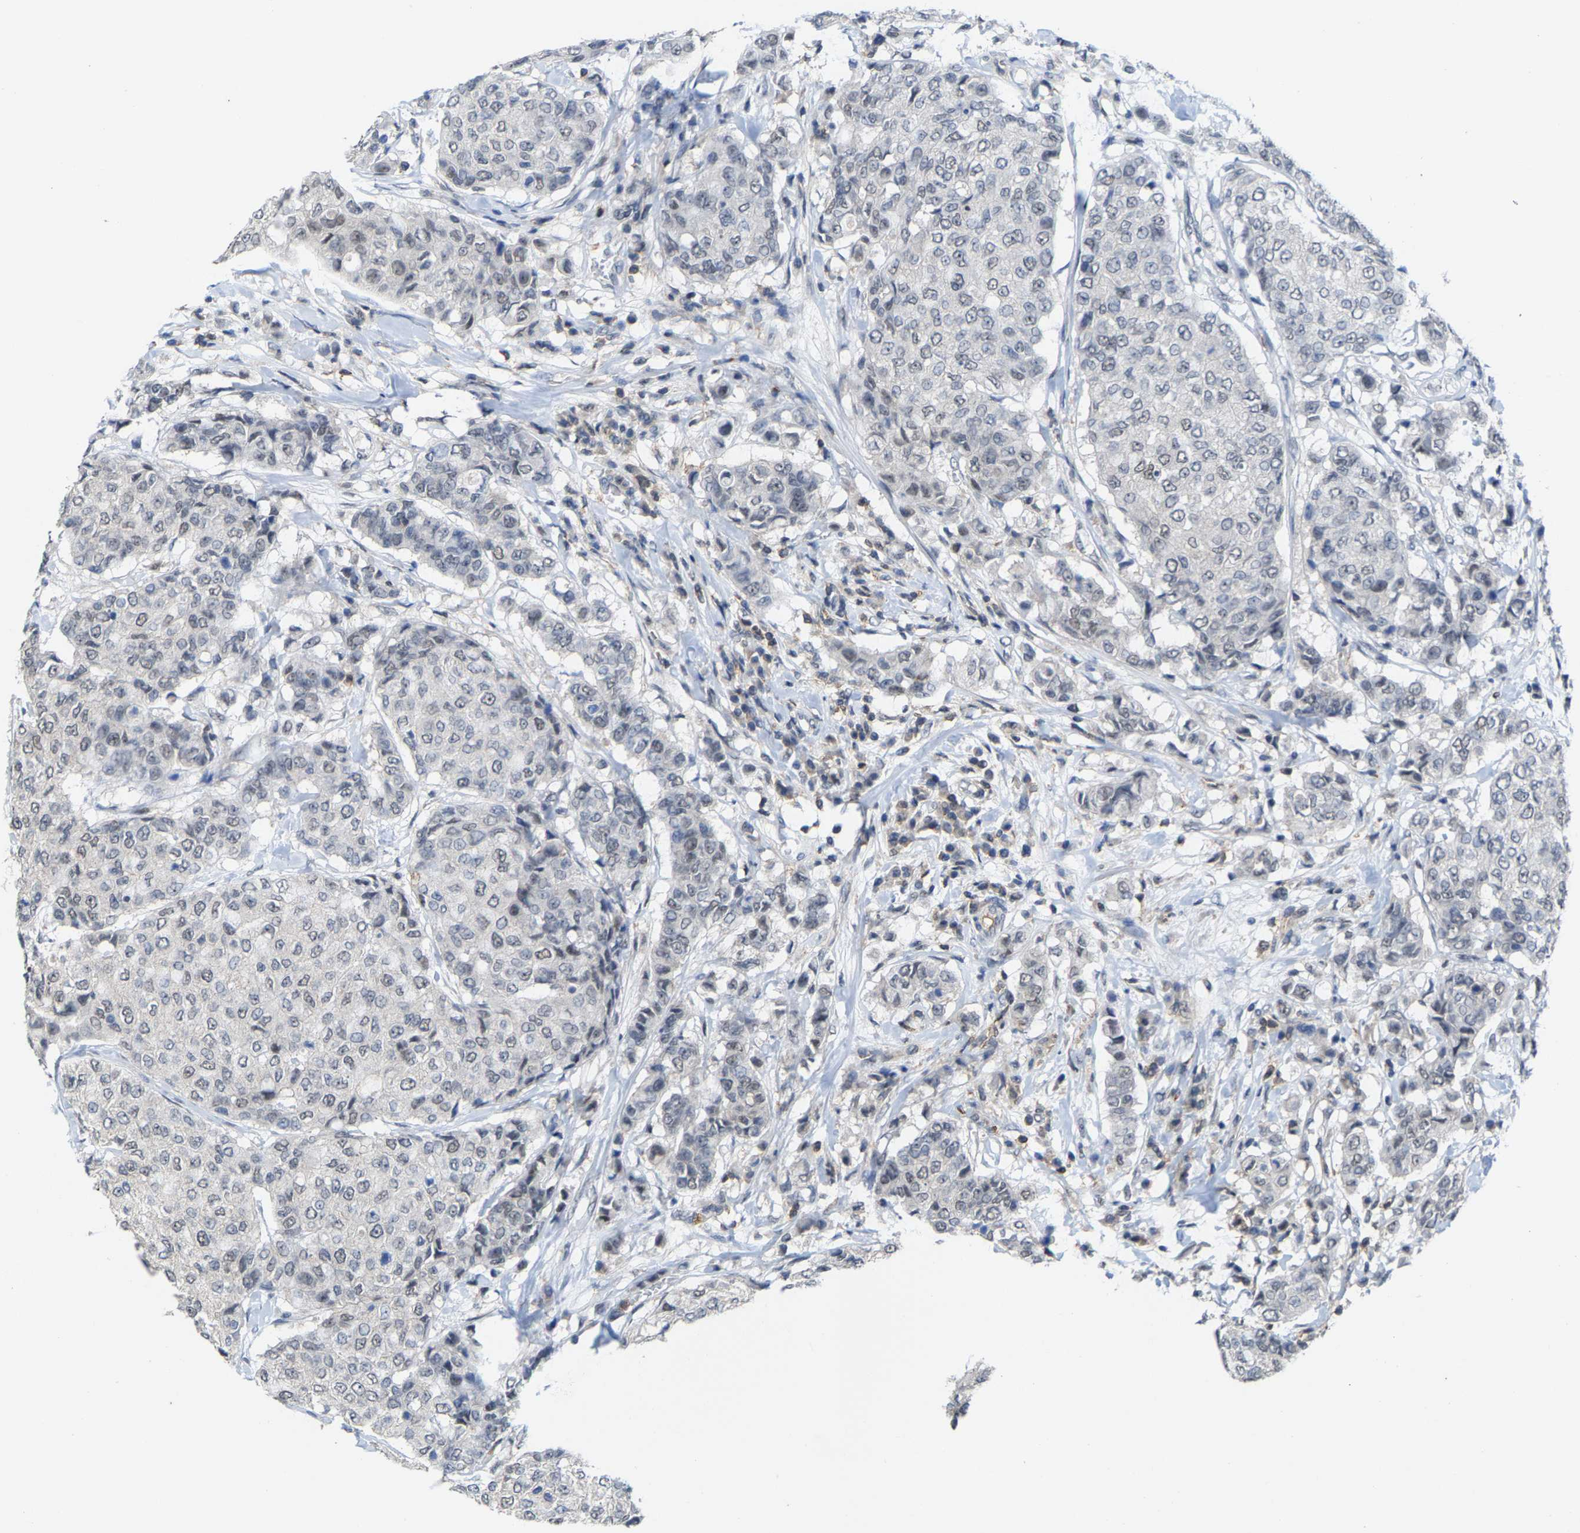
{"staining": {"intensity": "negative", "quantity": "none", "location": "none"}, "tissue": "breast cancer", "cell_type": "Tumor cells", "image_type": "cancer", "snomed": [{"axis": "morphology", "description": "Duct carcinoma"}, {"axis": "topography", "description": "Breast"}], "caption": "DAB (3,3'-diaminobenzidine) immunohistochemical staining of human breast cancer (intraductal carcinoma) shows no significant expression in tumor cells. (Brightfield microscopy of DAB (3,3'-diaminobenzidine) immunohistochemistry (IHC) at high magnification).", "gene": "FGD3", "patient": {"sex": "female", "age": 27}}